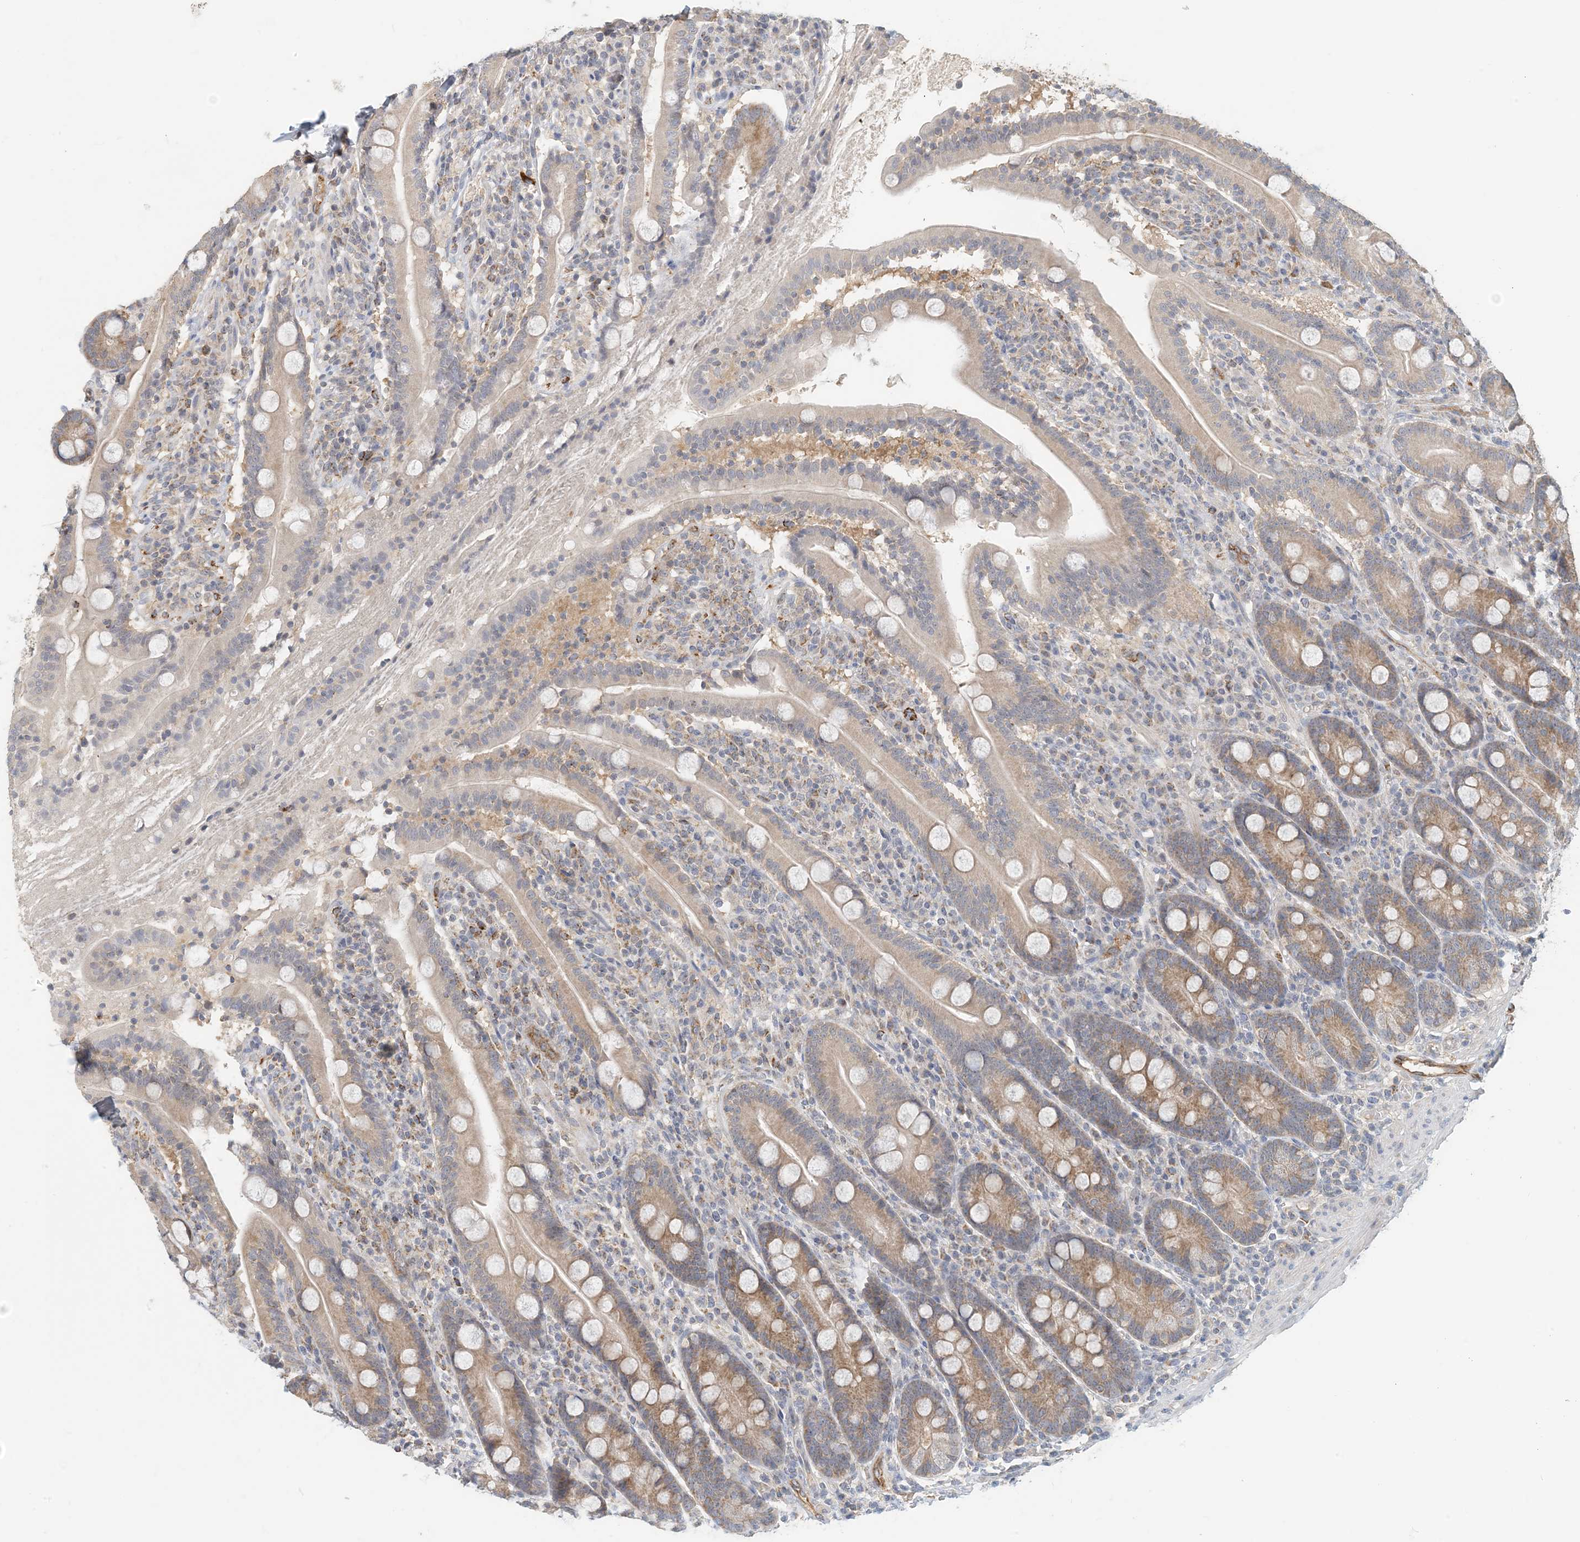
{"staining": {"intensity": "moderate", "quantity": "25%-75%", "location": "cytoplasmic/membranous"}, "tissue": "duodenum", "cell_type": "Glandular cells", "image_type": "normal", "snomed": [{"axis": "morphology", "description": "Normal tissue, NOS"}, {"axis": "topography", "description": "Duodenum"}], "caption": "Brown immunohistochemical staining in benign duodenum reveals moderate cytoplasmic/membranous expression in approximately 25%-75% of glandular cells. (IHC, brightfield microscopy, high magnification).", "gene": "ZBTB3", "patient": {"sex": "male", "age": 35}}